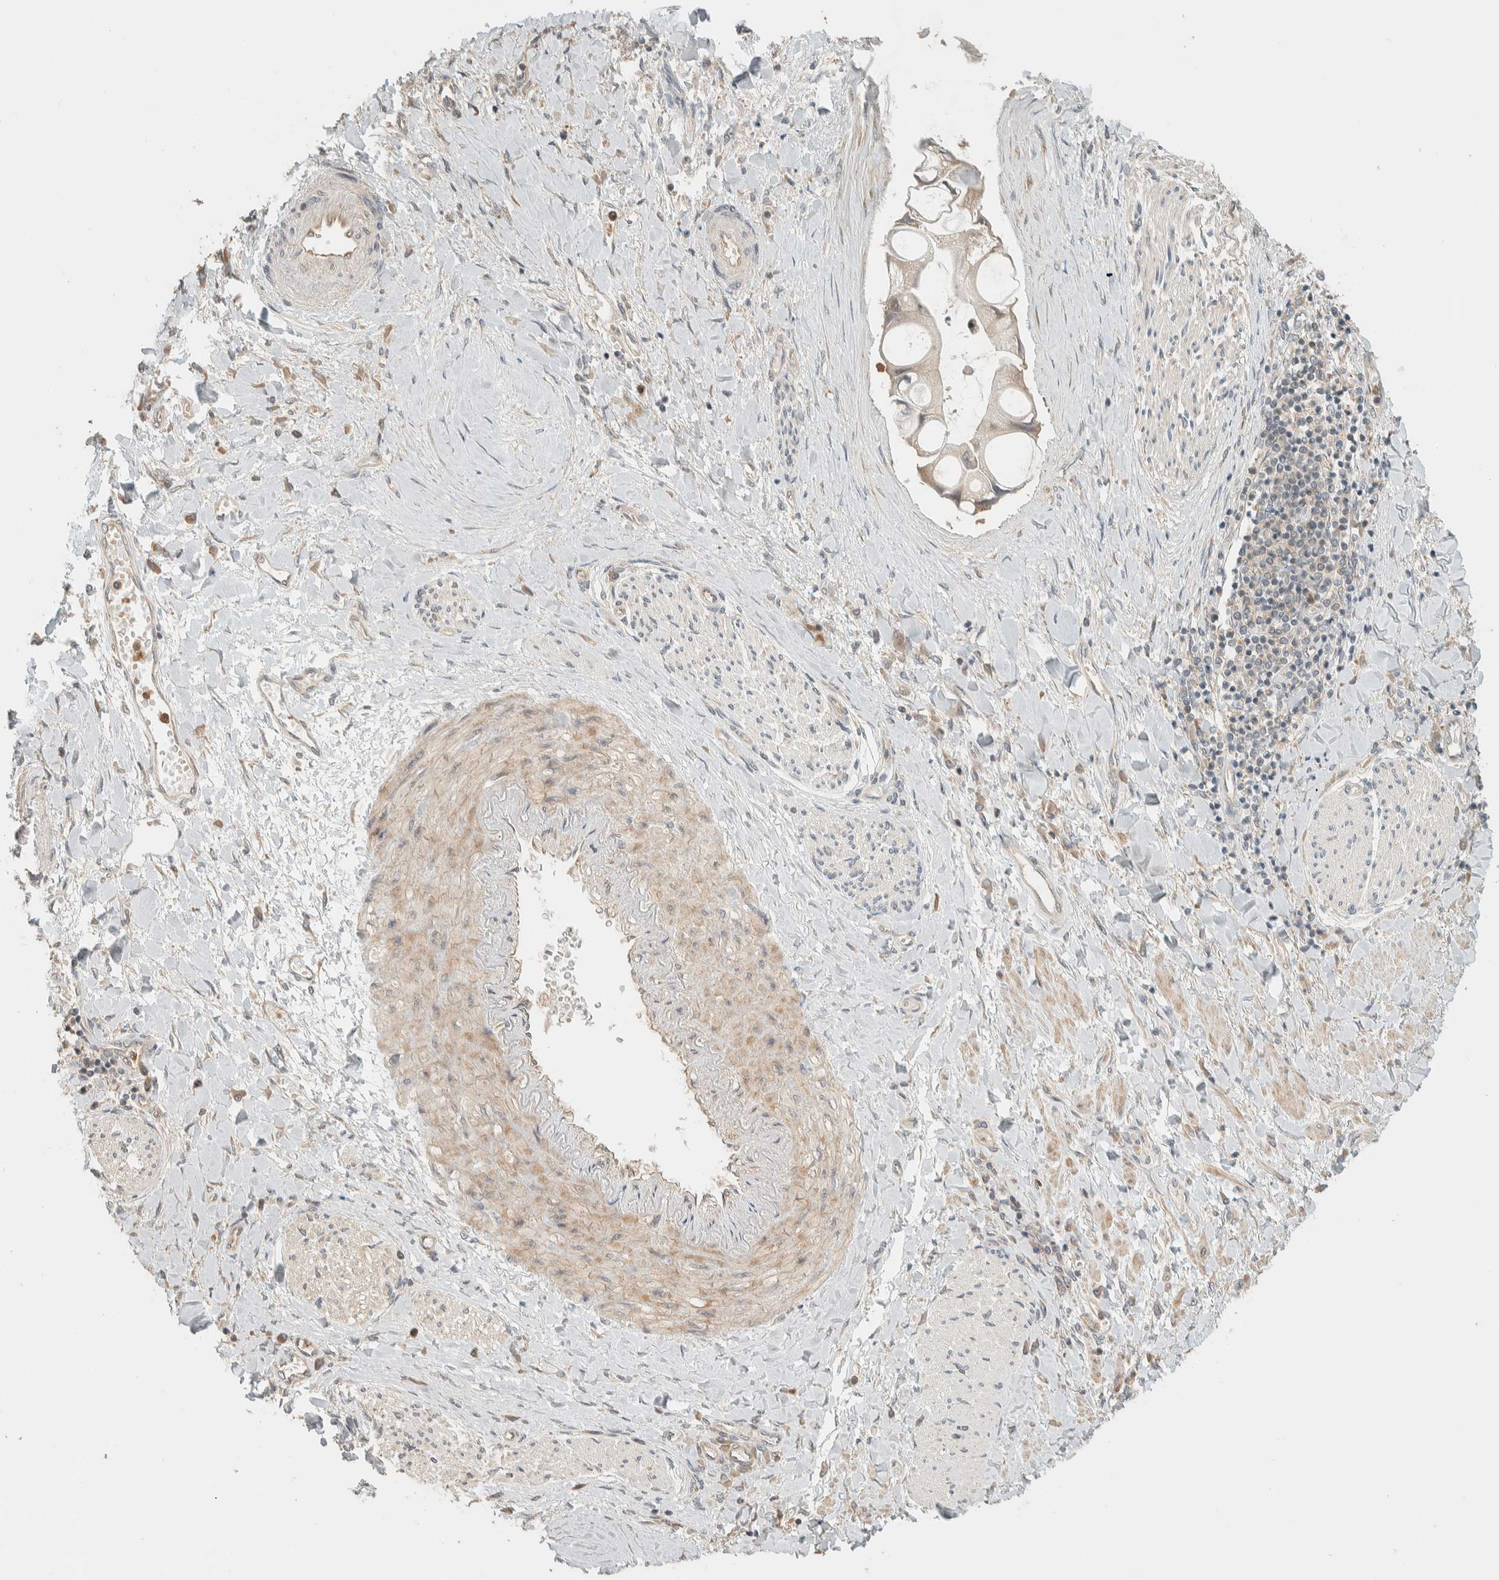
{"staining": {"intensity": "weak", "quantity": ">75%", "location": "cytoplasmic/membranous"}, "tissue": "liver cancer", "cell_type": "Tumor cells", "image_type": "cancer", "snomed": [{"axis": "morphology", "description": "Cholangiocarcinoma"}, {"axis": "topography", "description": "Liver"}], "caption": "This is a histology image of immunohistochemistry (IHC) staining of liver cancer, which shows weak positivity in the cytoplasmic/membranous of tumor cells.", "gene": "ADSS2", "patient": {"sex": "male", "age": 50}}